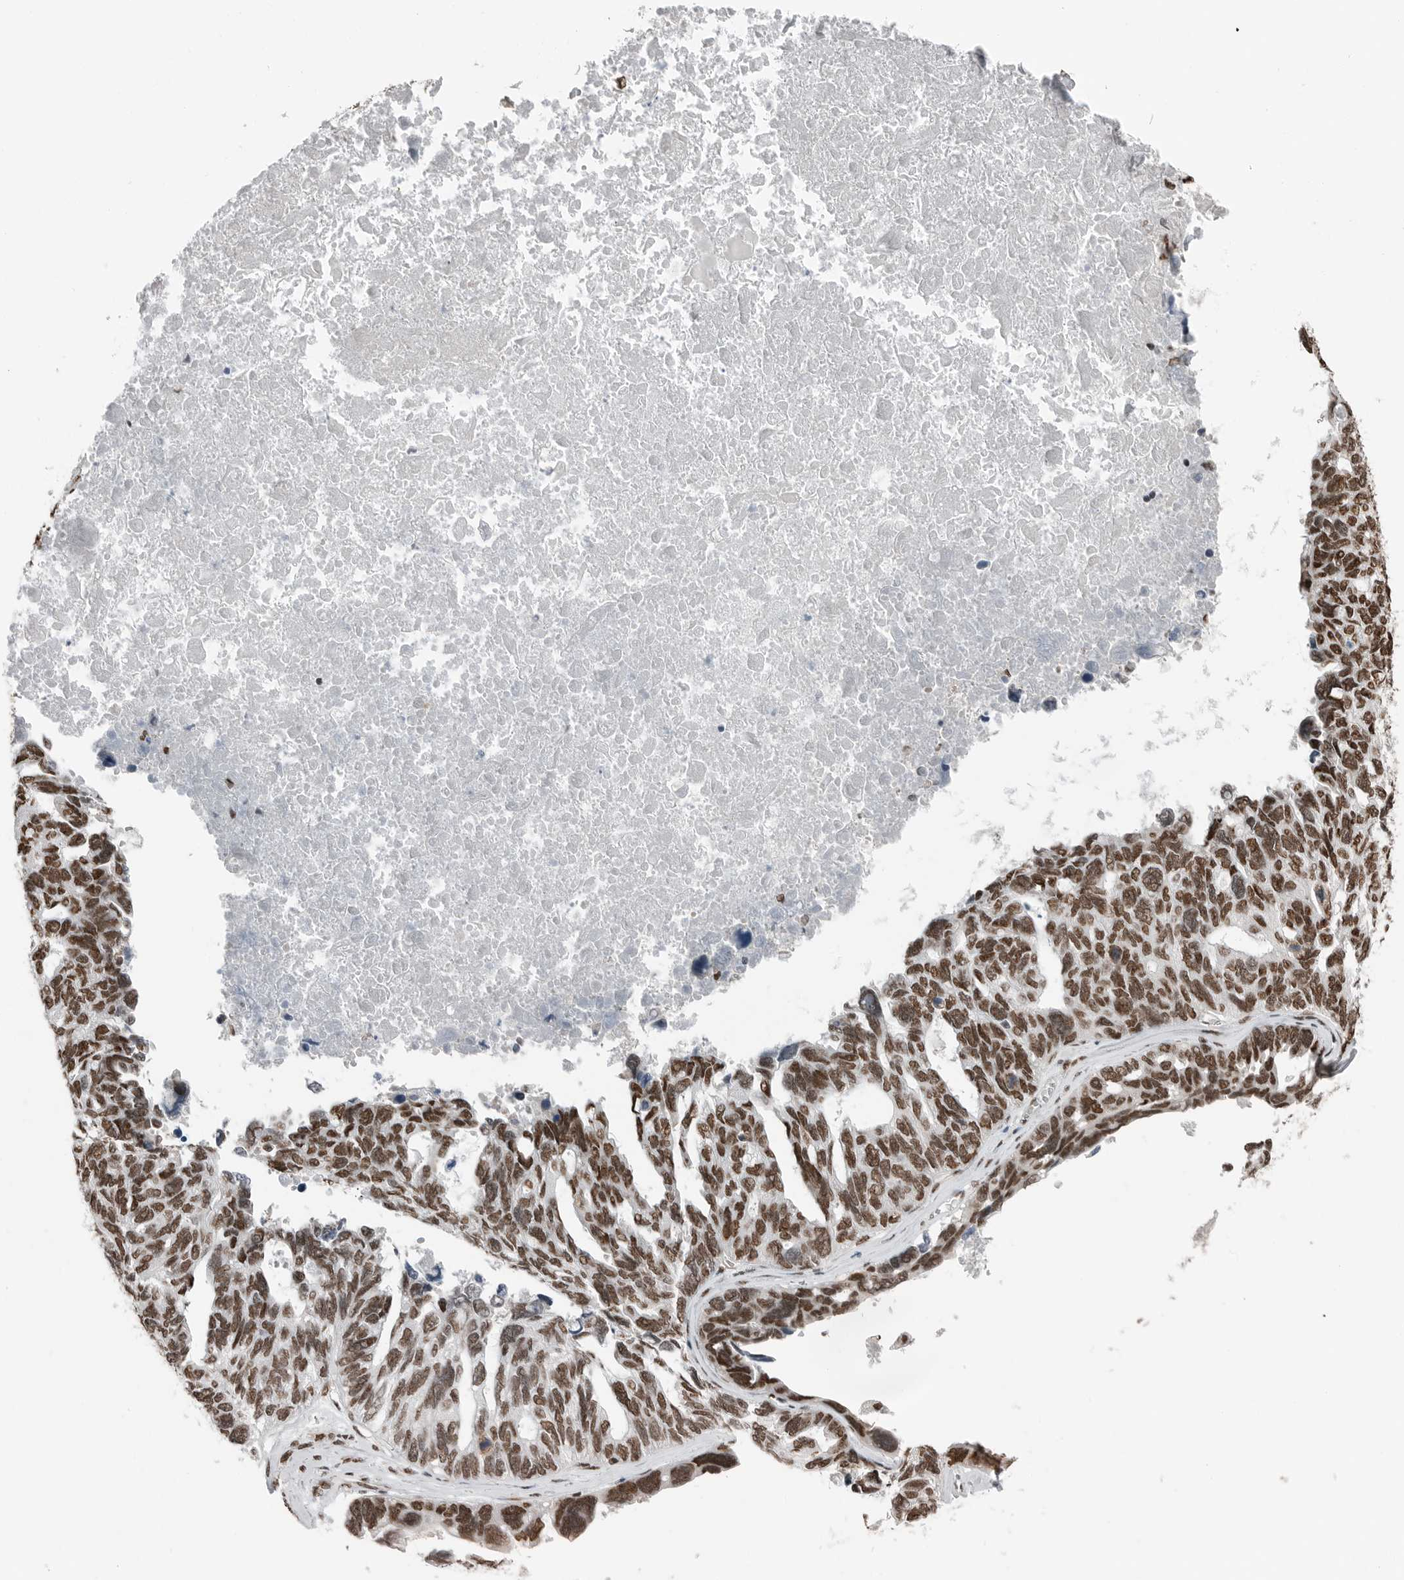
{"staining": {"intensity": "moderate", "quantity": ">75%", "location": "nuclear"}, "tissue": "ovarian cancer", "cell_type": "Tumor cells", "image_type": "cancer", "snomed": [{"axis": "morphology", "description": "Cystadenocarcinoma, serous, NOS"}, {"axis": "topography", "description": "Ovary"}], "caption": "Immunohistochemistry of human ovarian cancer reveals medium levels of moderate nuclear expression in about >75% of tumor cells.", "gene": "BLZF1", "patient": {"sex": "female", "age": 79}}